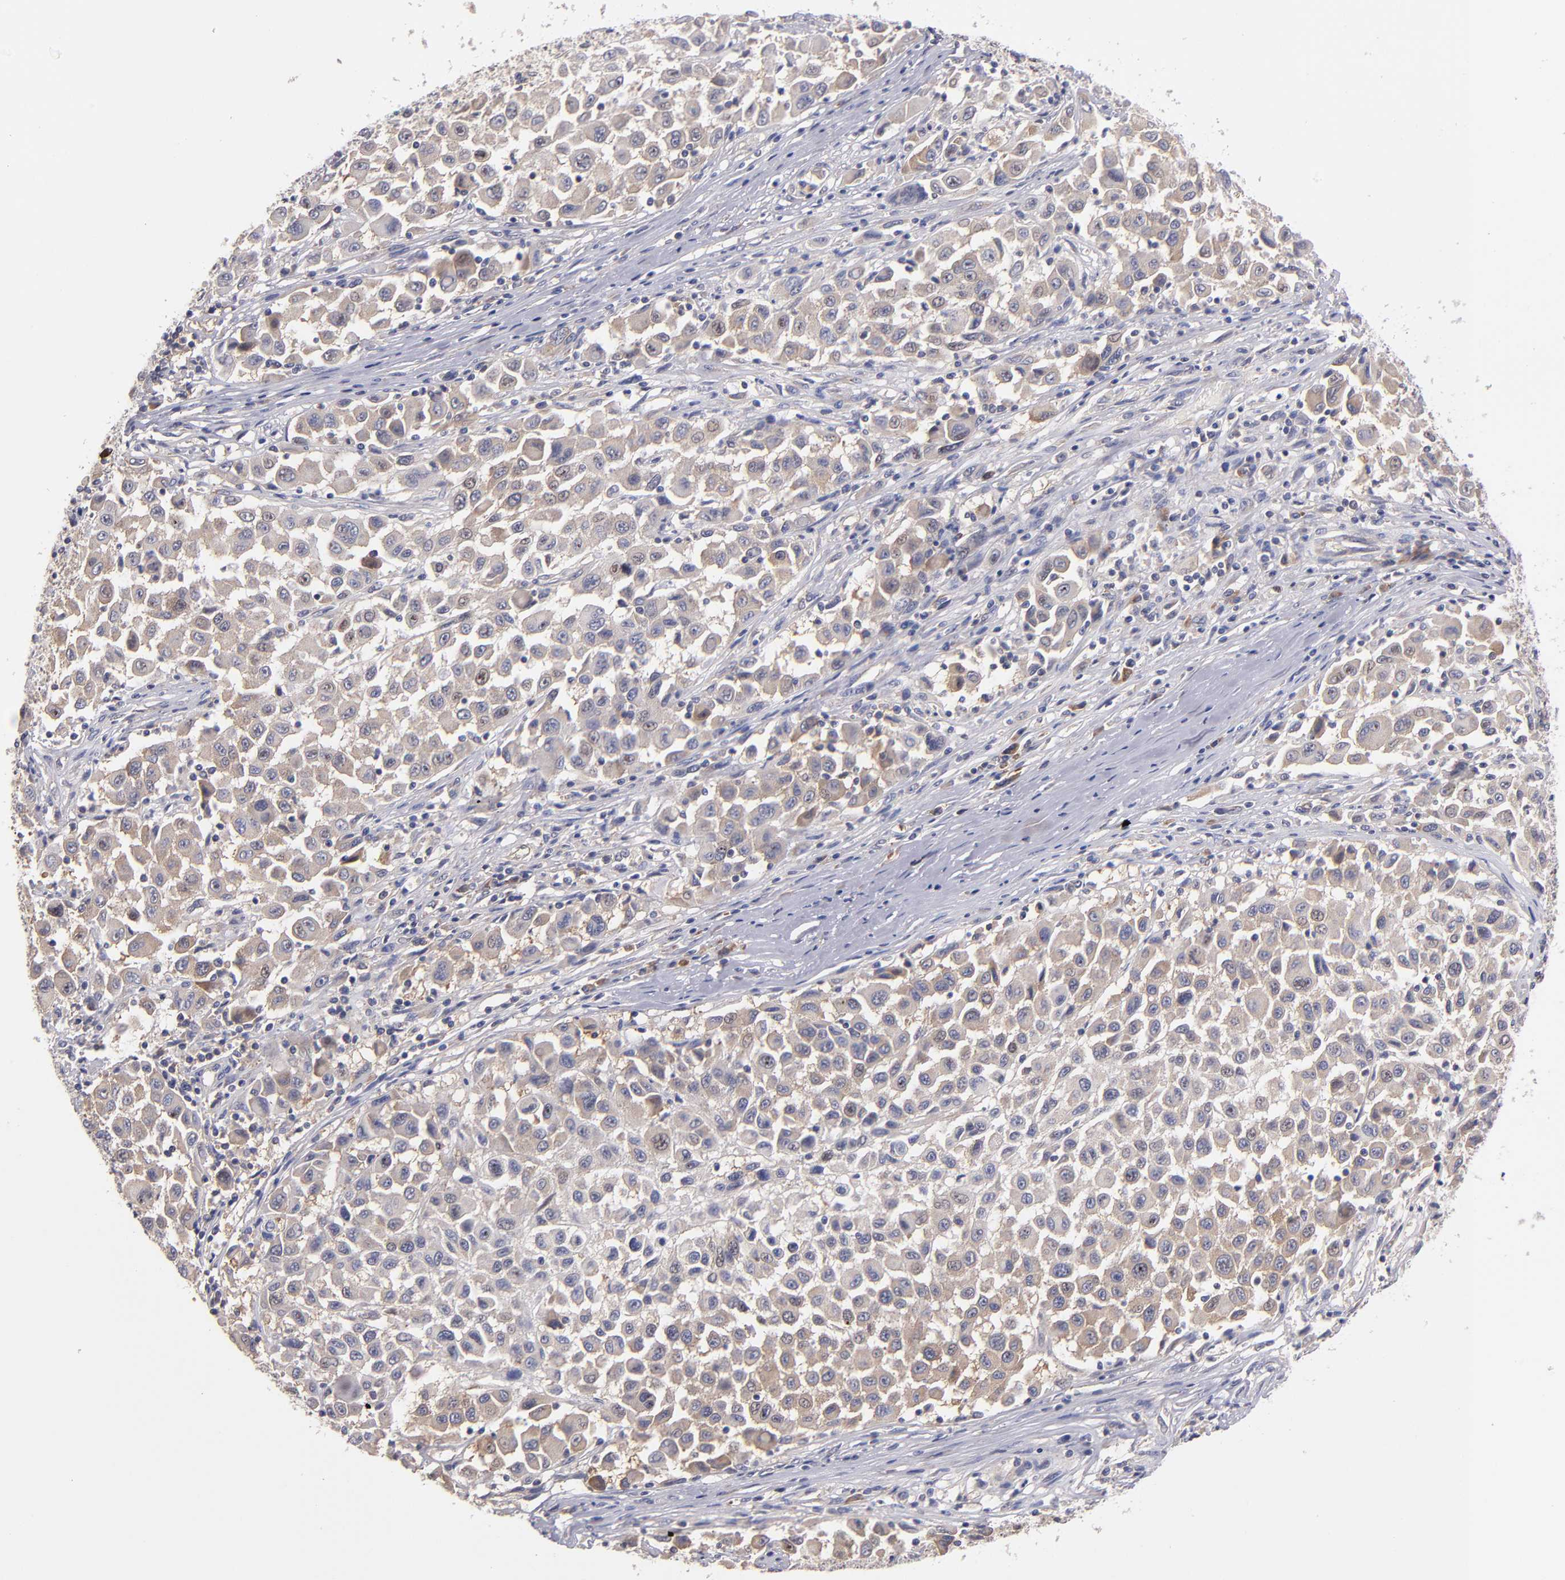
{"staining": {"intensity": "weak", "quantity": ">75%", "location": "cytoplasmic/membranous"}, "tissue": "melanoma", "cell_type": "Tumor cells", "image_type": "cancer", "snomed": [{"axis": "morphology", "description": "Malignant melanoma, Metastatic site"}, {"axis": "topography", "description": "Lymph node"}], "caption": "Melanoma stained for a protein shows weak cytoplasmic/membranous positivity in tumor cells.", "gene": "EIF3L", "patient": {"sex": "male", "age": 61}}